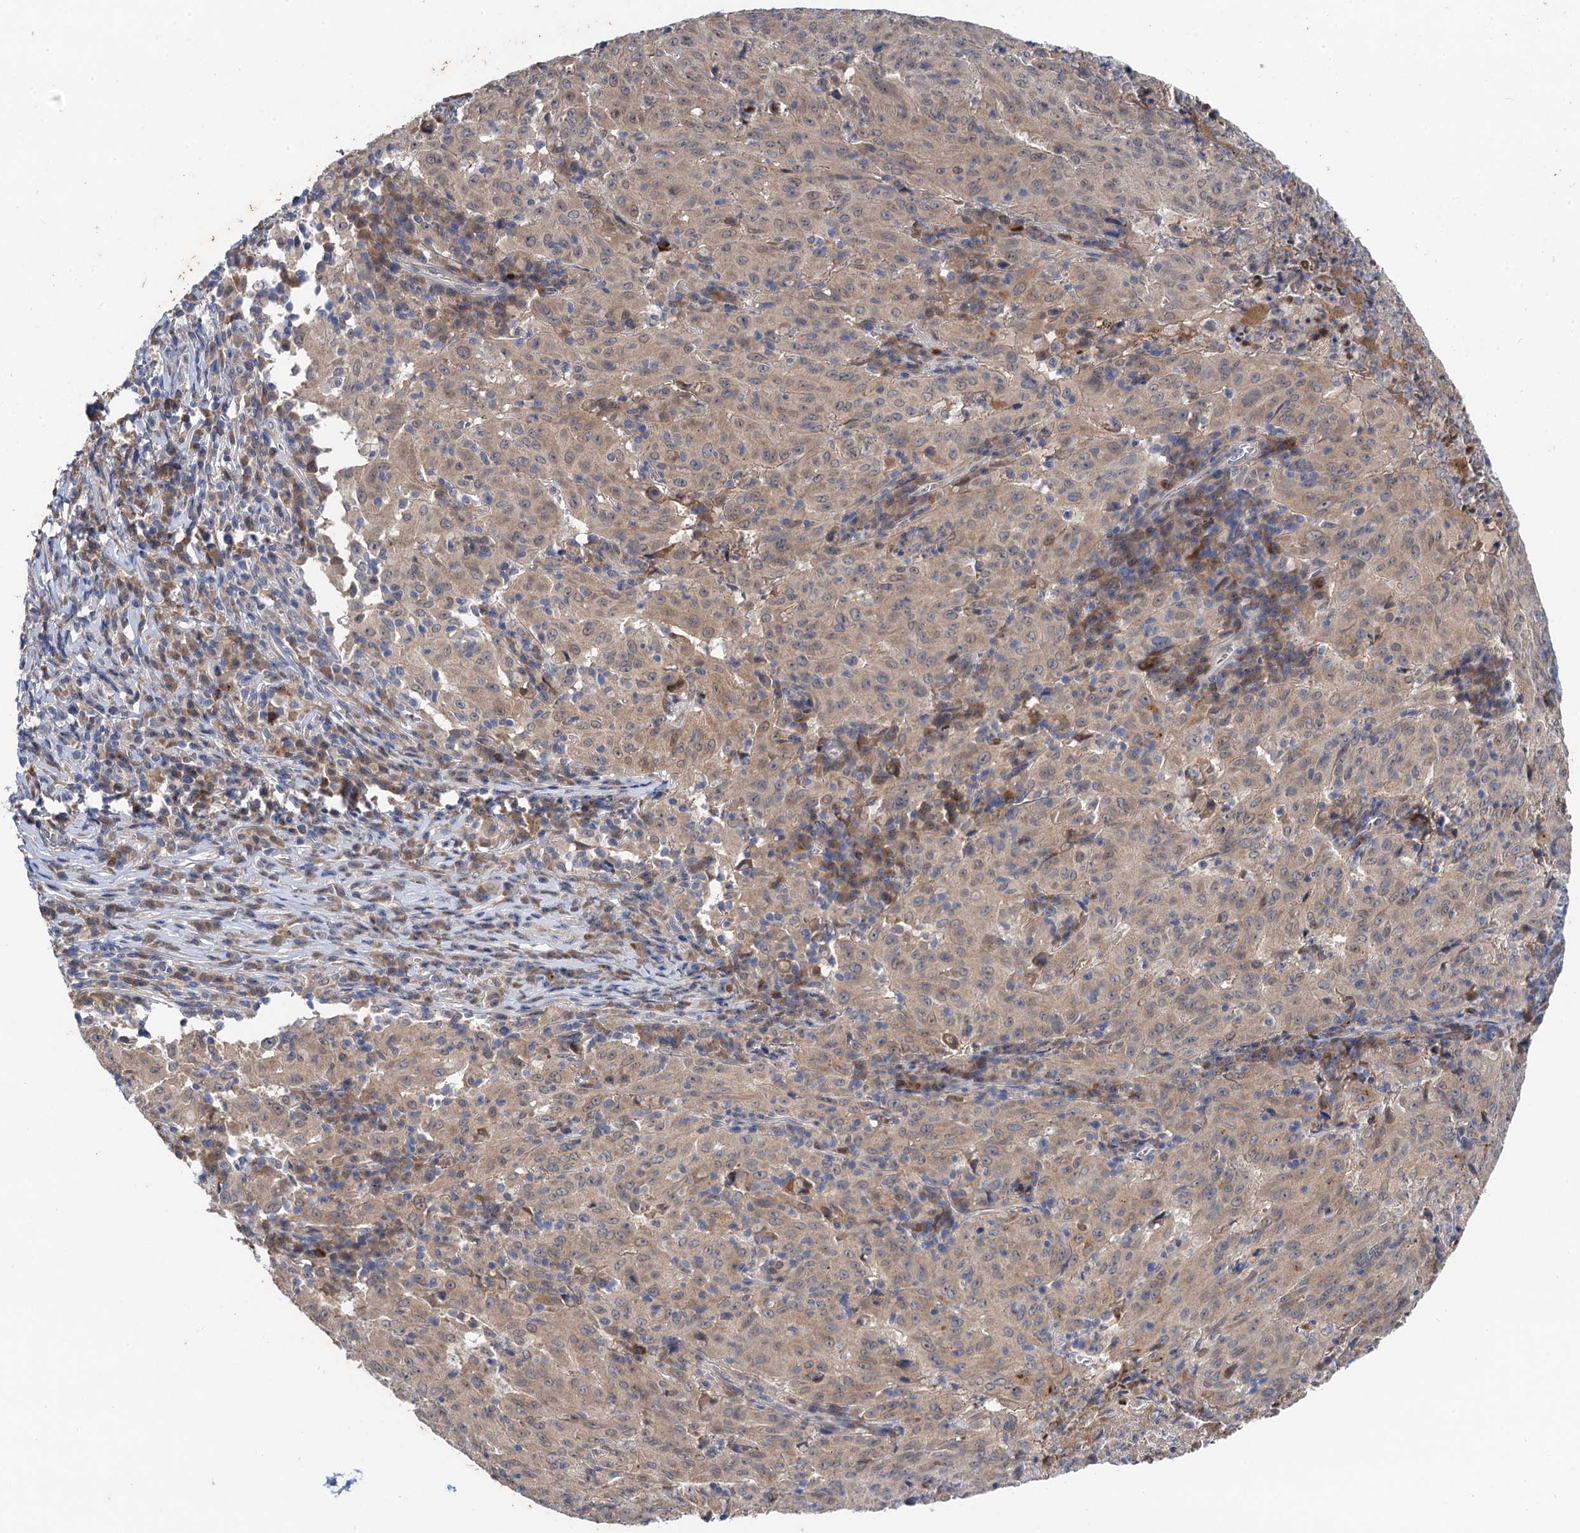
{"staining": {"intensity": "weak", "quantity": ">75%", "location": "cytoplasmic/membranous"}, "tissue": "pancreatic cancer", "cell_type": "Tumor cells", "image_type": "cancer", "snomed": [{"axis": "morphology", "description": "Adenocarcinoma, NOS"}, {"axis": "topography", "description": "Pancreas"}], "caption": "This micrograph exhibits immunohistochemistry staining of human pancreatic cancer, with low weak cytoplasmic/membranous expression in about >75% of tumor cells.", "gene": "TMEM39B", "patient": {"sex": "male", "age": 63}}